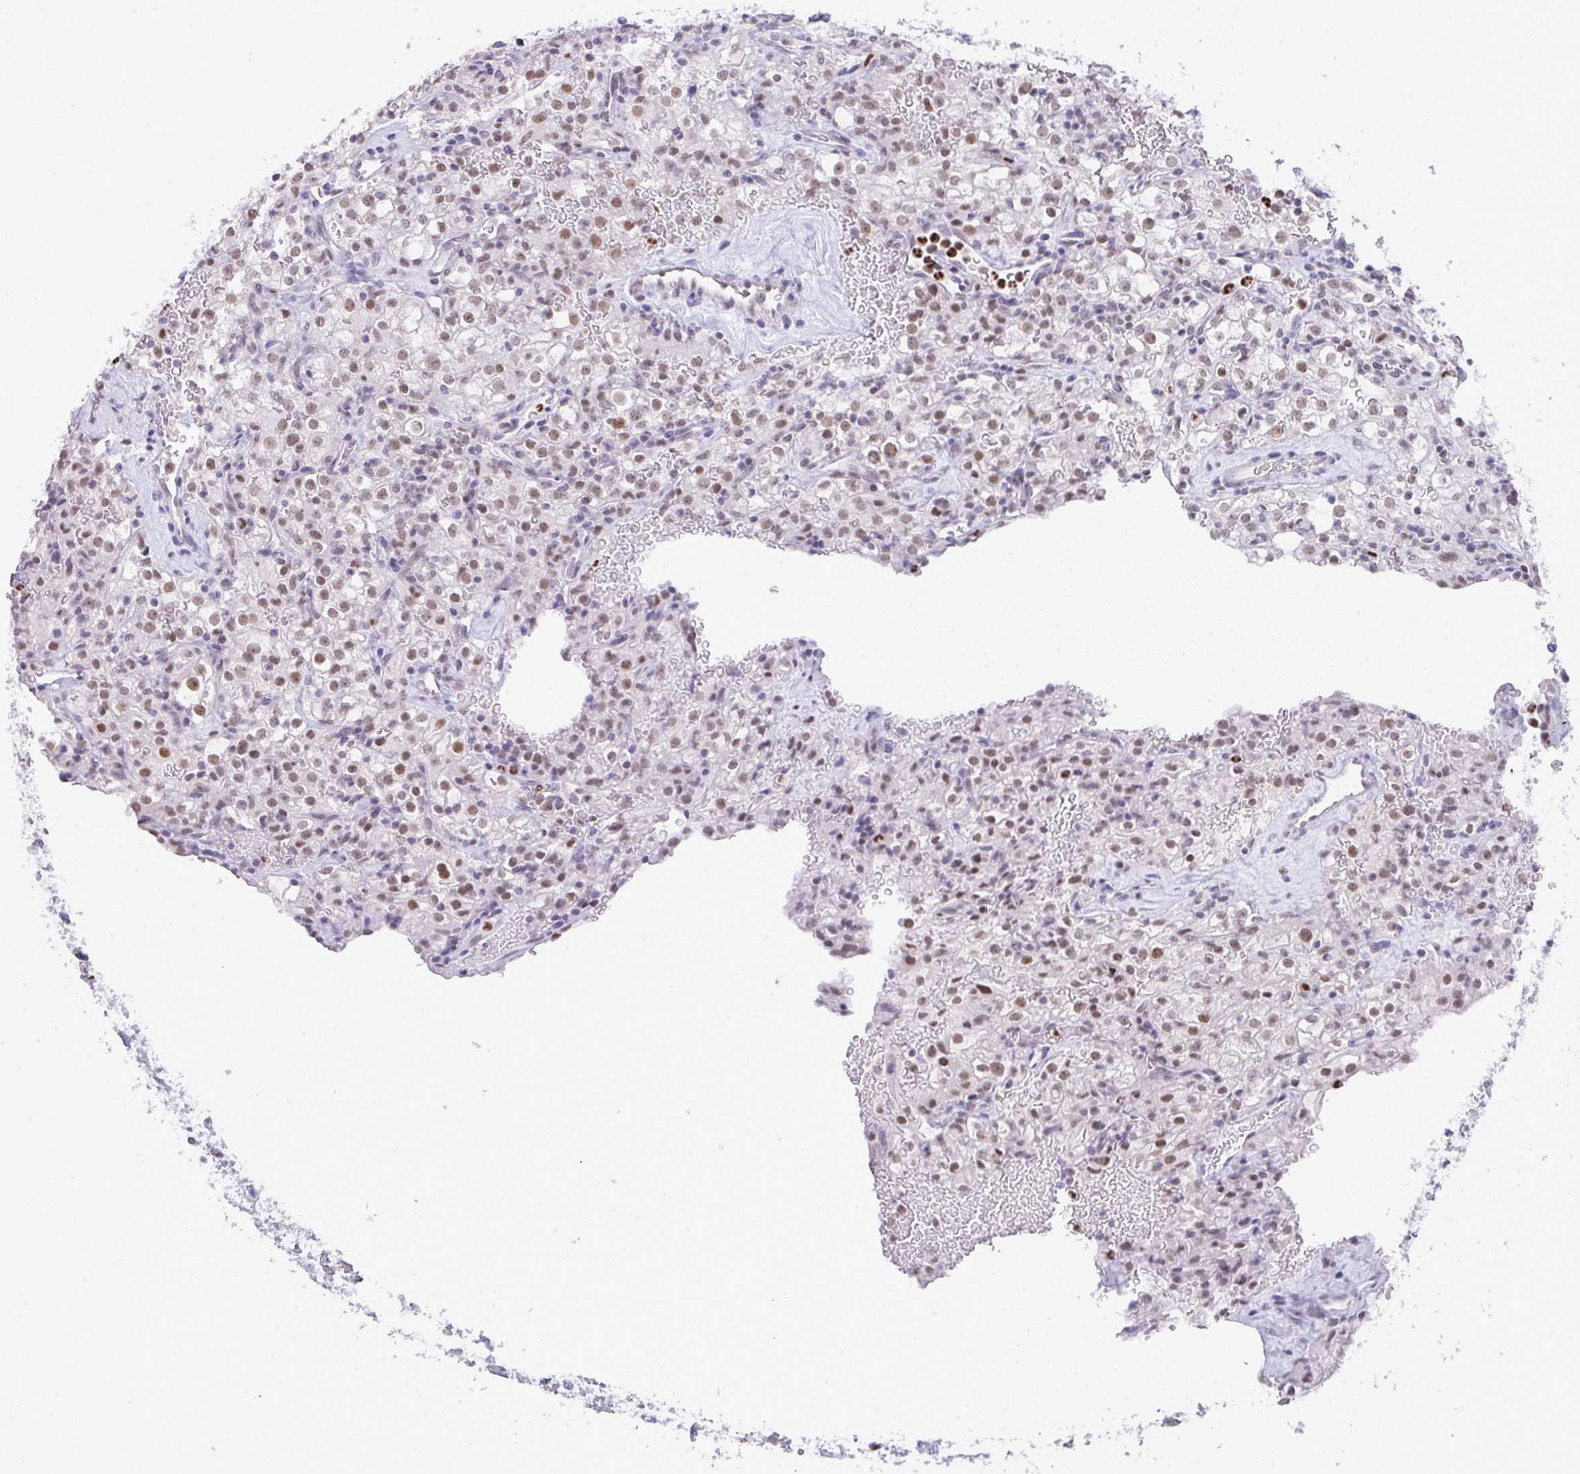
{"staining": {"intensity": "weak", "quantity": ">75%", "location": "nuclear"}, "tissue": "renal cancer", "cell_type": "Tumor cells", "image_type": "cancer", "snomed": [{"axis": "morphology", "description": "Adenocarcinoma, NOS"}, {"axis": "topography", "description": "Kidney"}], "caption": "A histopathology image showing weak nuclear staining in about >75% of tumor cells in renal cancer, as visualized by brown immunohistochemical staining.", "gene": "BBX", "patient": {"sex": "female", "age": 74}}